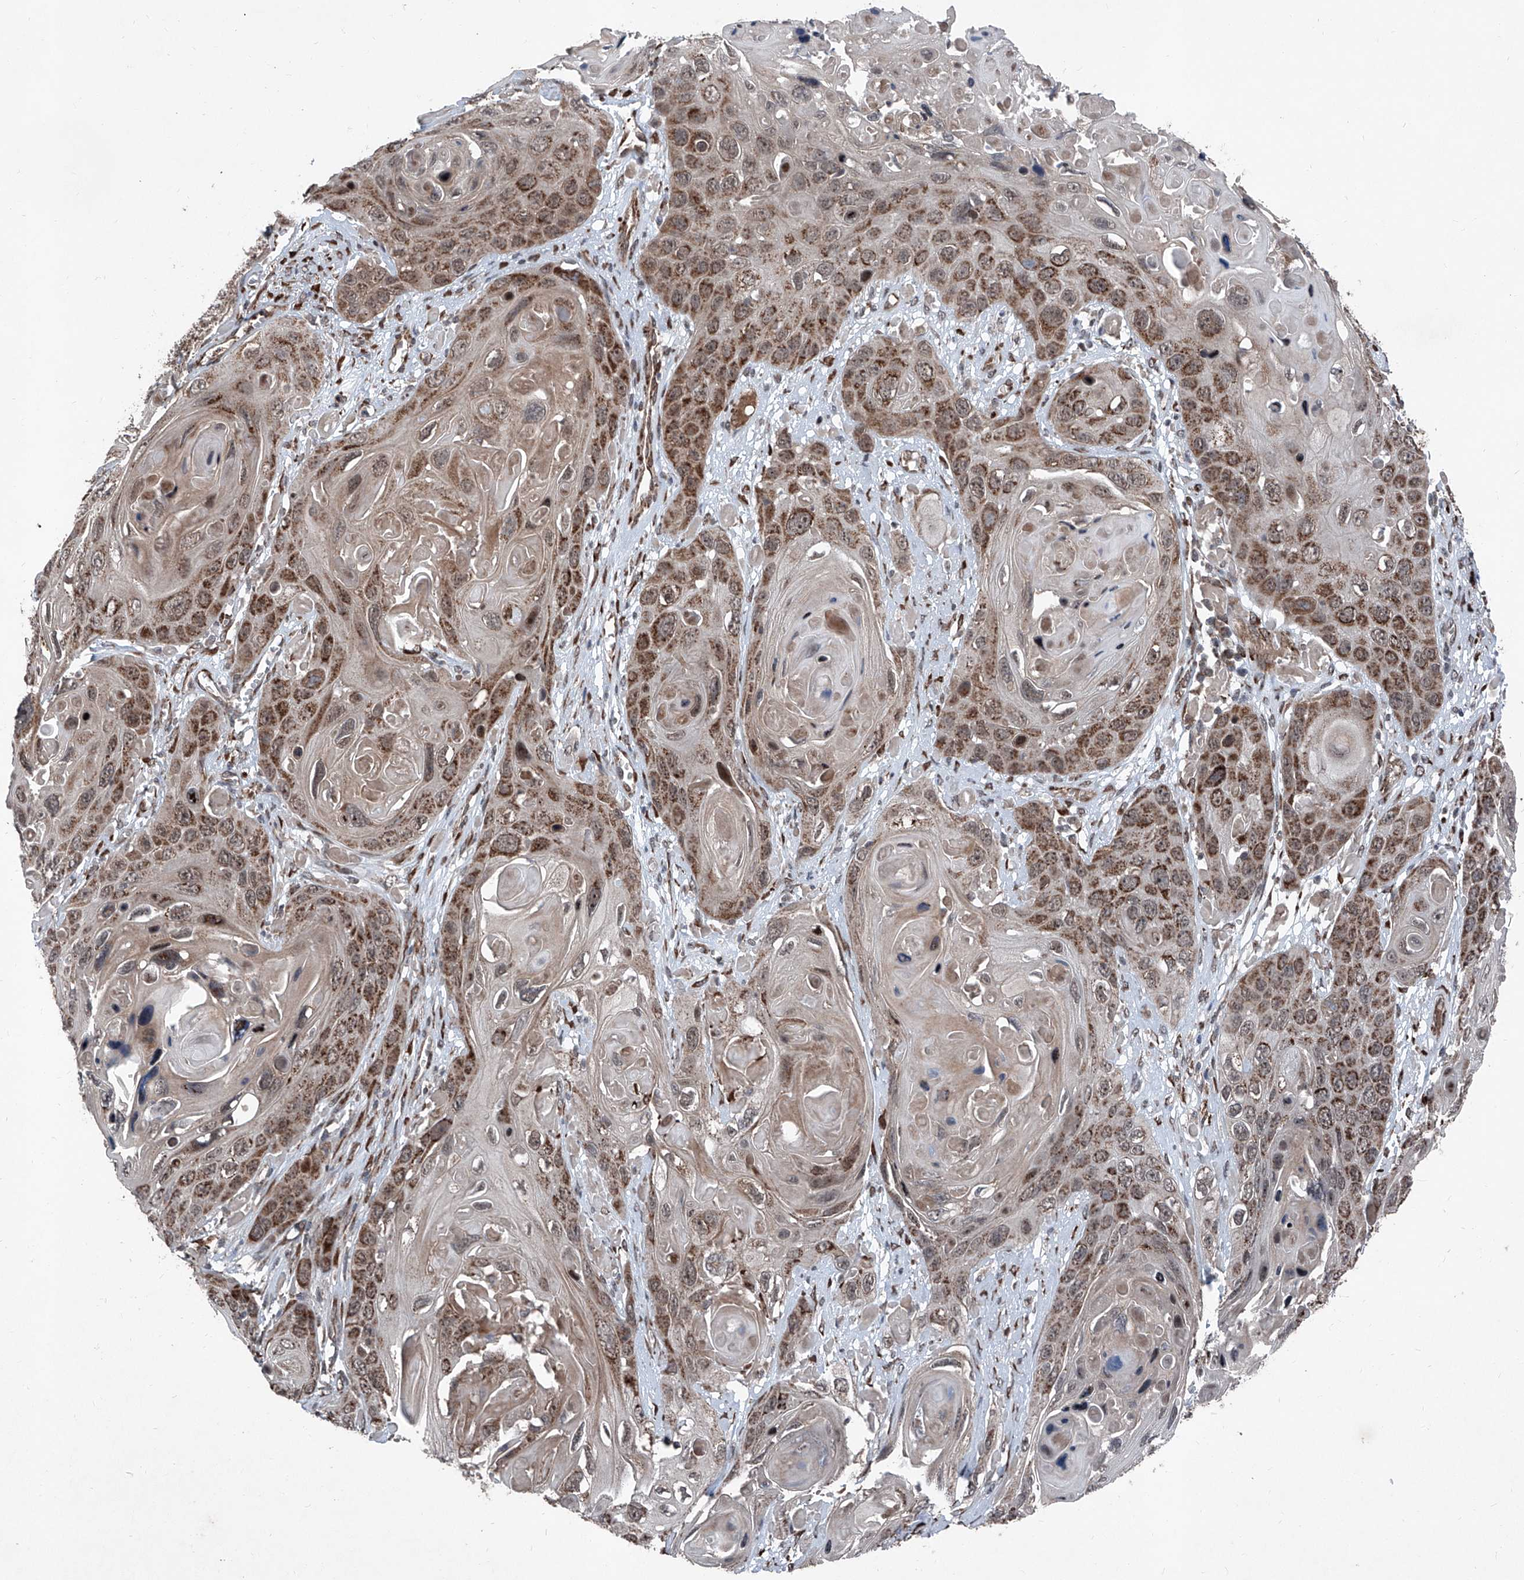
{"staining": {"intensity": "strong", "quantity": ">75%", "location": "cytoplasmic/membranous"}, "tissue": "skin cancer", "cell_type": "Tumor cells", "image_type": "cancer", "snomed": [{"axis": "morphology", "description": "Squamous cell carcinoma, NOS"}, {"axis": "topography", "description": "Skin"}], "caption": "Immunohistochemical staining of human skin squamous cell carcinoma exhibits high levels of strong cytoplasmic/membranous protein expression in approximately >75% of tumor cells. The staining was performed using DAB (3,3'-diaminobenzidine), with brown indicating positive protein expression. Nuclei are stained blue with hematoxylin.", "gene": "COA7", "patient": {"sex": "male", "age": 55}}